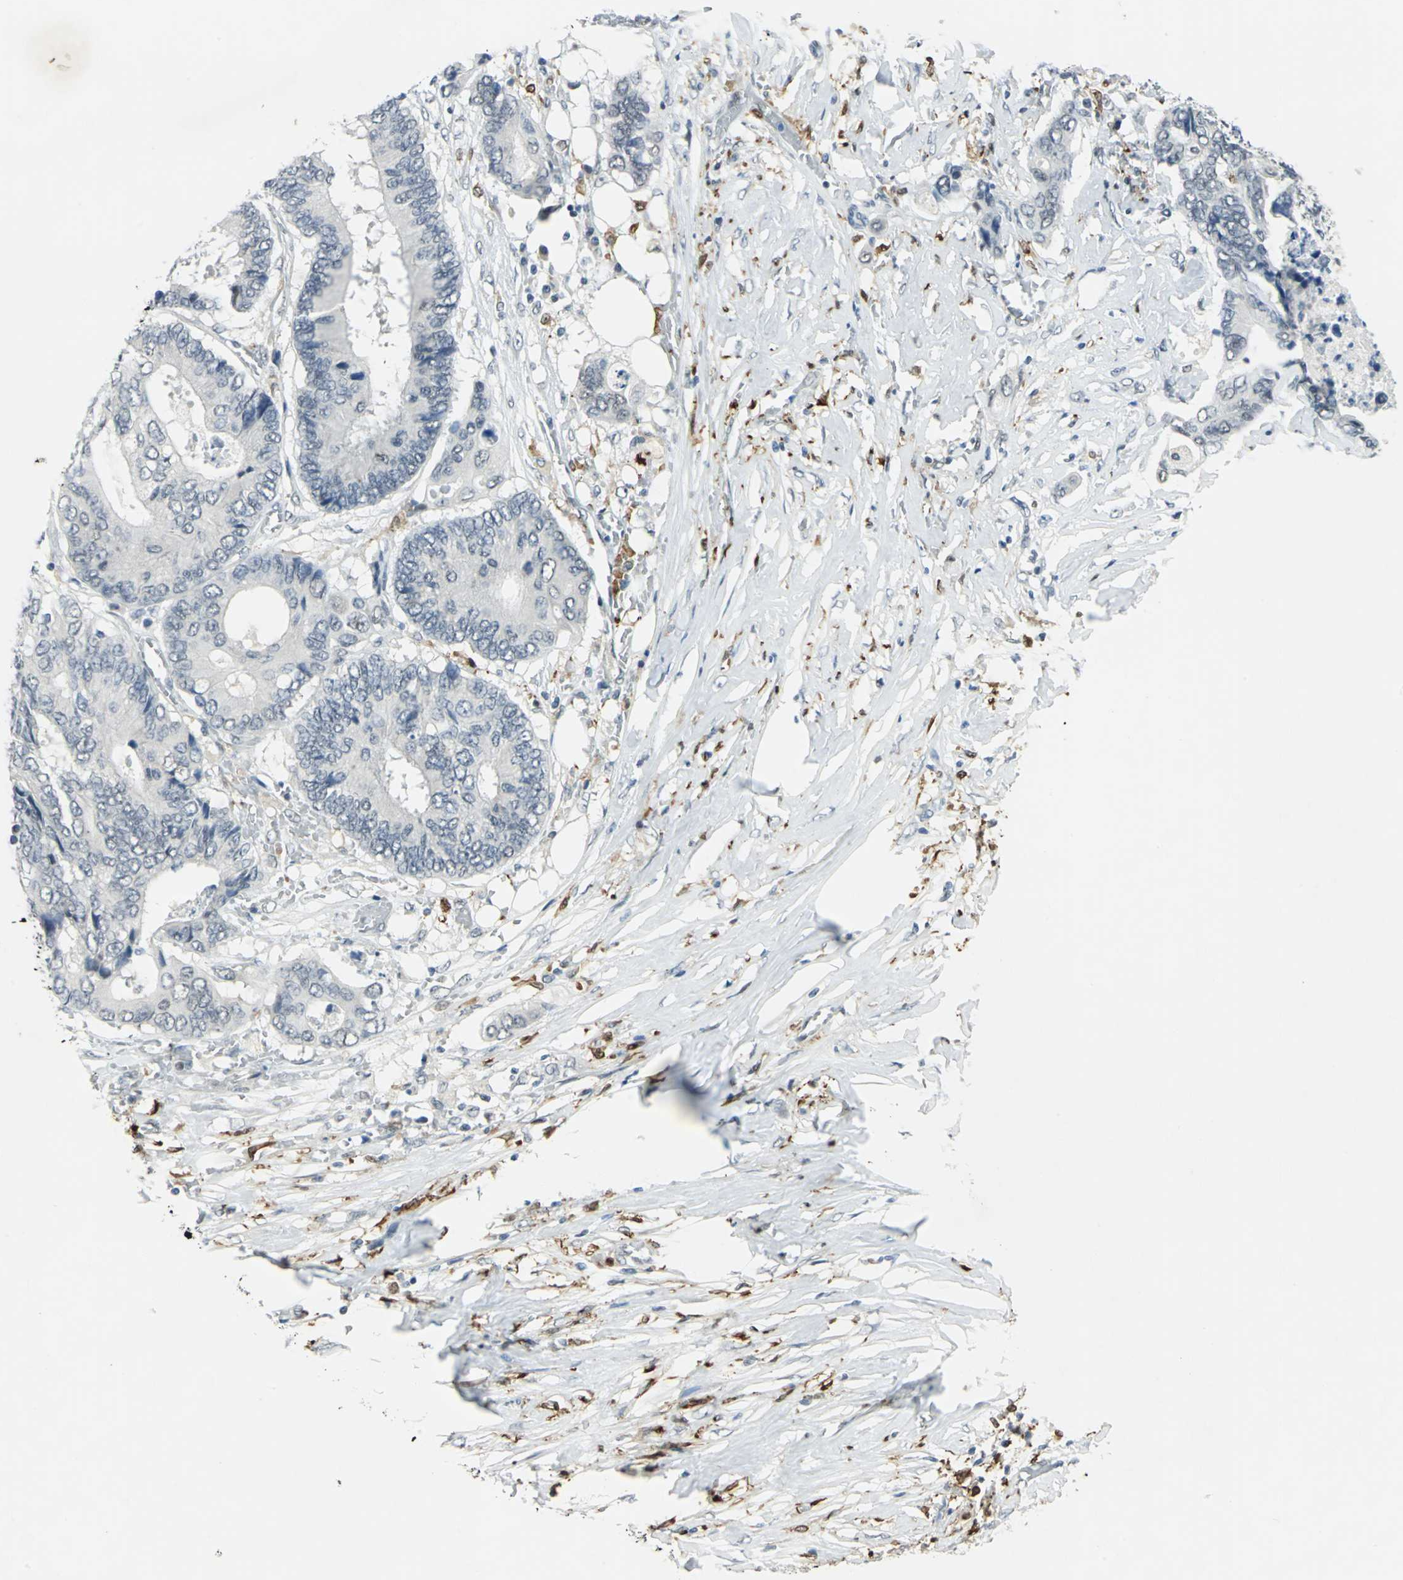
{"staining": {"intensity": "negative", "quantity": "none", "location": "none"}, "tissue": "colorectal cancer", "cell_type": "Tumor cells", "image_type": "cancer", "snomed": [{"axis": "morphology", "description": "Adenocarcinoma, NOS"}, {"axis": "topography", "description": "Rectum"}], "caption": "The histopathology image shows no staining of tumor cells in colorectal adenocarcinoma. (IHC, brightfield microscopy, high magnification).", "gene": "MTMR10", "patient": {"sex": "male", "age": 55}}